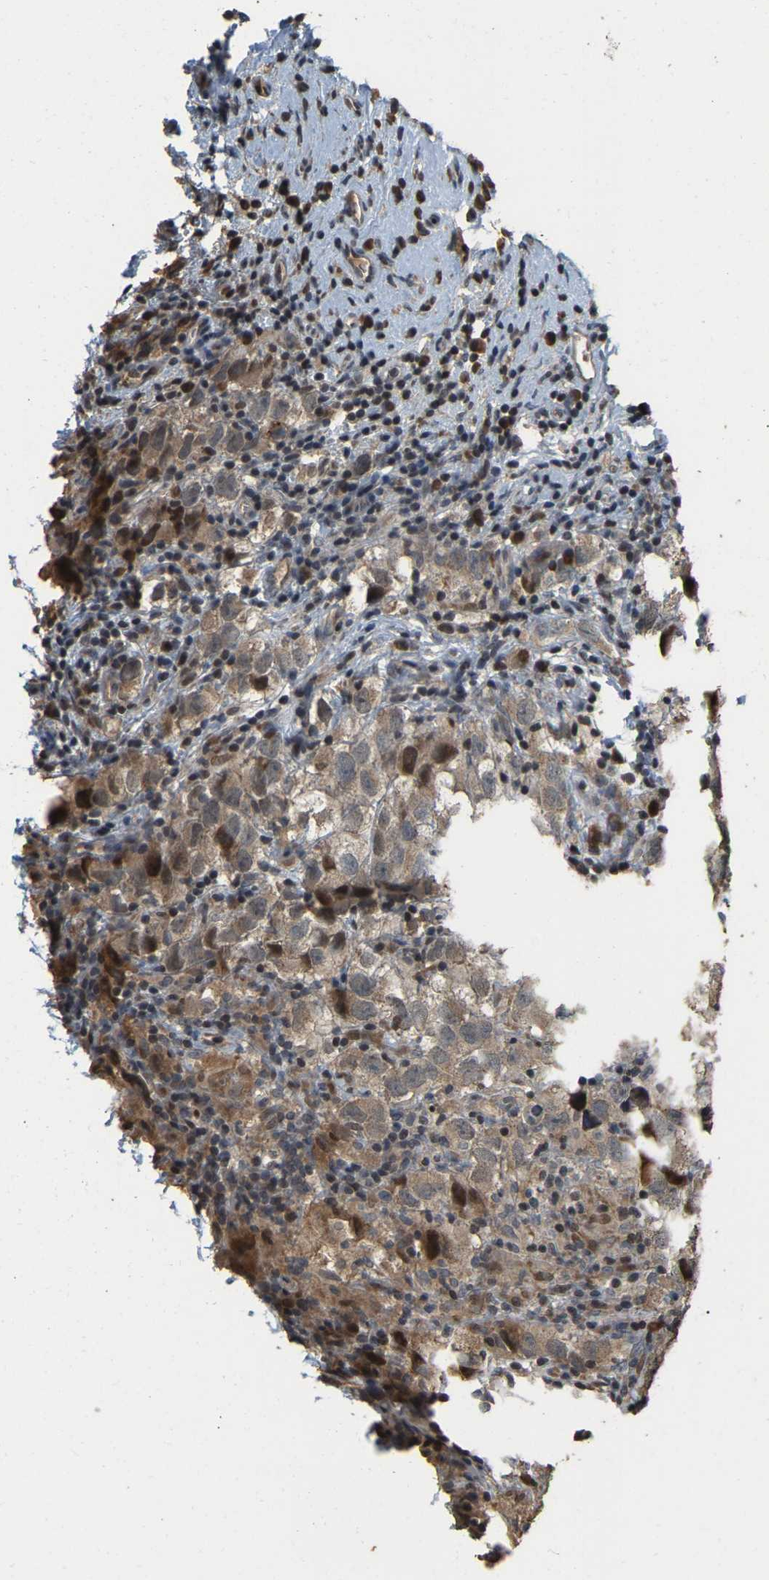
{"staining": {"intensity": "weak", "quantity": ">75%", "location": "cytoplasmic/membranous"}, "tissue": "testis cancer", "cell_type": "Tumor cells", "image_type": "cancer", "snomed": [{"axis": "morphology", "description": "Carcinoma, Embryonal, NOS"}, {"axis": "topography", "description": "Testis"}], "caption": "There is low levels of weak cytoplasmic/membranous staining in tumor cells of testis cancer, as demonstrated by immunohistochemical staining (brown color).", "gene": "NCS1", "patient": {"sex": "male", "age": 21}}